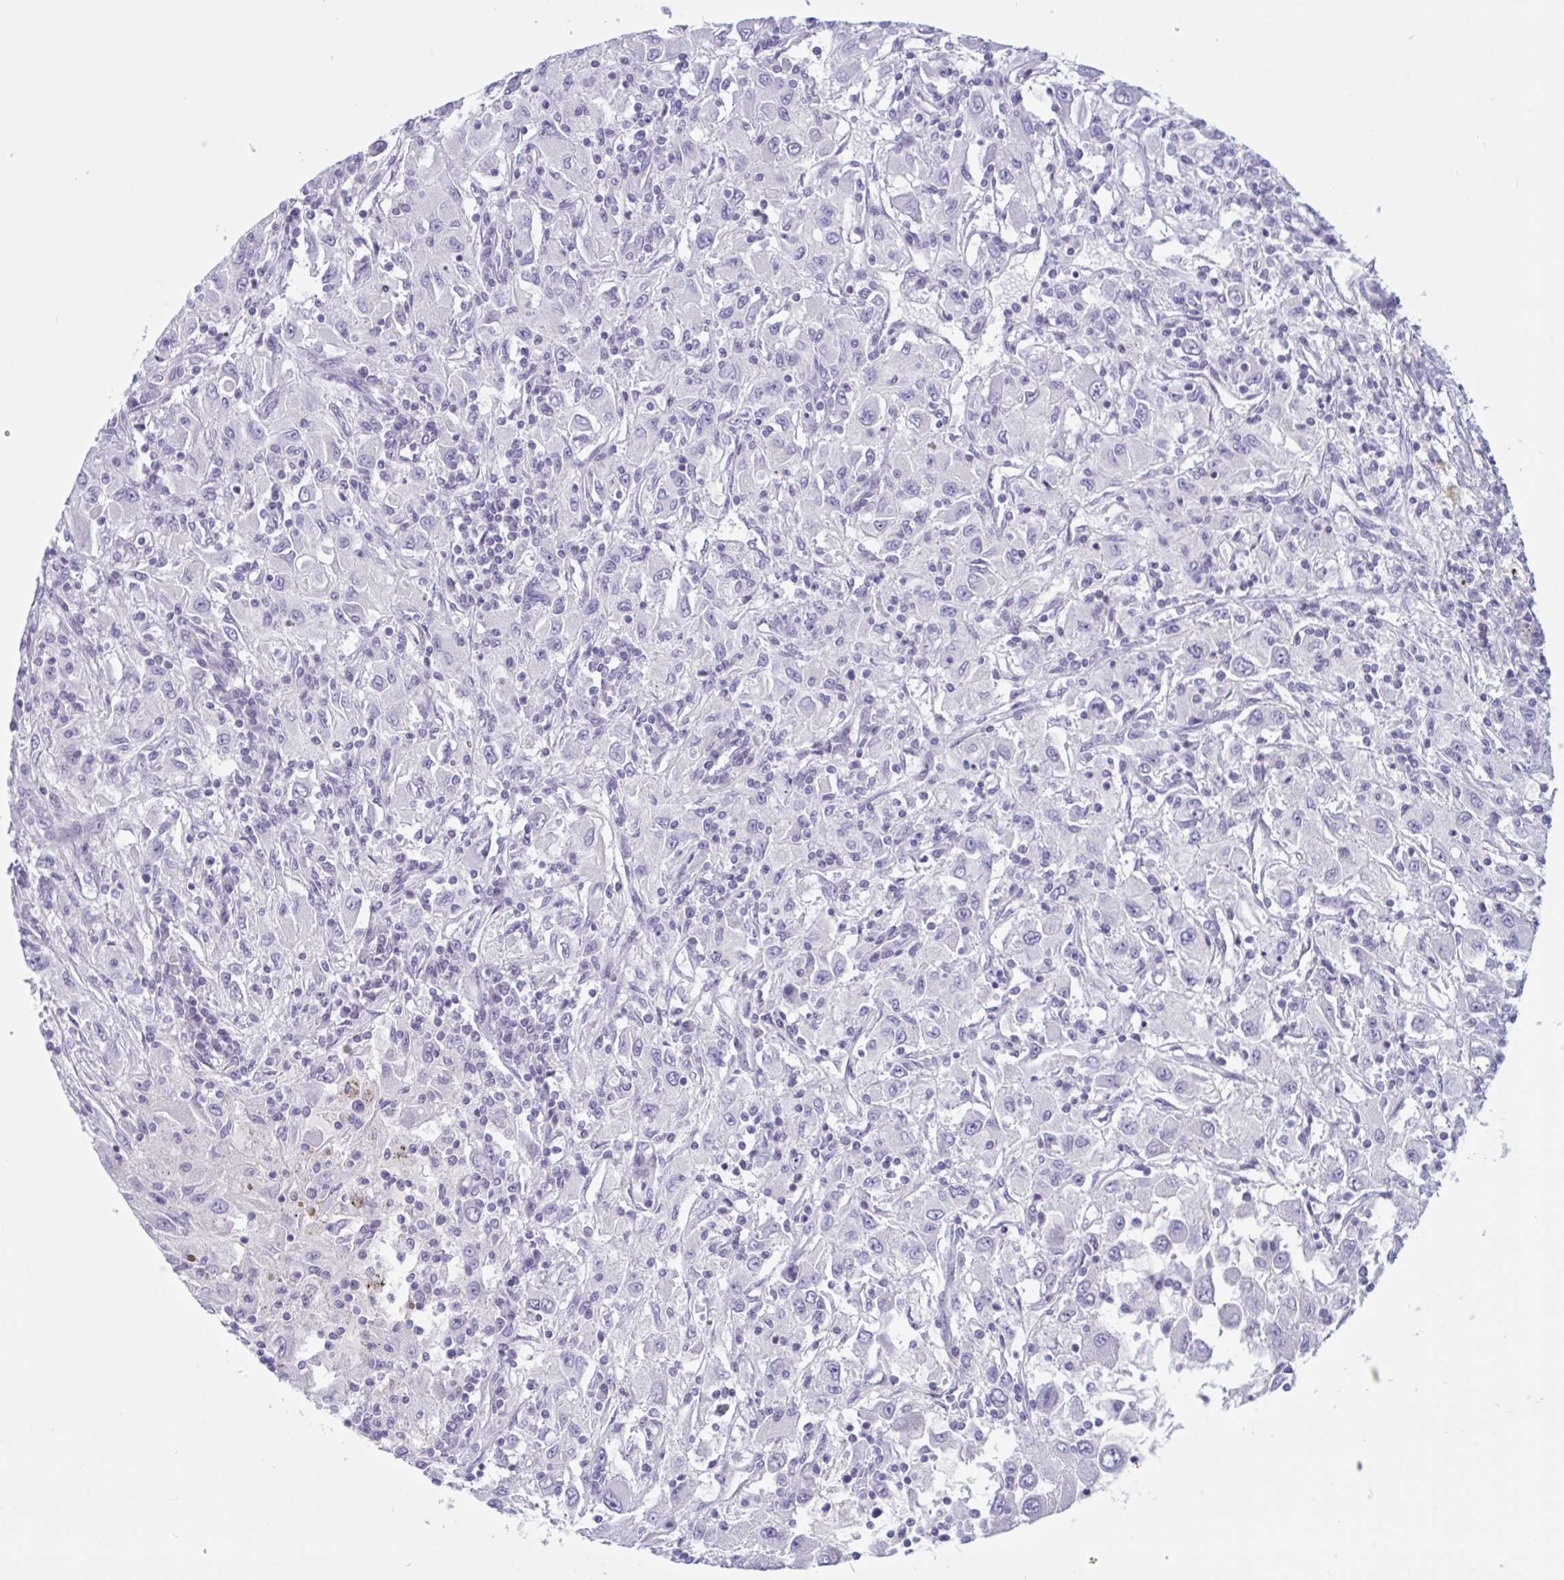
{"staining": {"intensity": "negative", "quantity": "none", "location": "none"}, "tissue": "renal cancer", "cell_type": "Tumor cells", "image_type": "cancer", "snomed": [{"axis": "morphology", "description": "Adenocarcinoma, NOS"}, {"axis": "topography", "description": "Kidney"}], "caption": "A high-resolution image shows immunohistochemistry (IHC) staining of adenocarcinoma (renal), which displays no significant staining in tumor cells. The staining is performed using DAB (3,3'-diaminobenzidine) brown chromogen with nuclei counter-stained in using hematoxylin.", "gene": "NAA30", "patient": {"sex": "female", "age": 67}}